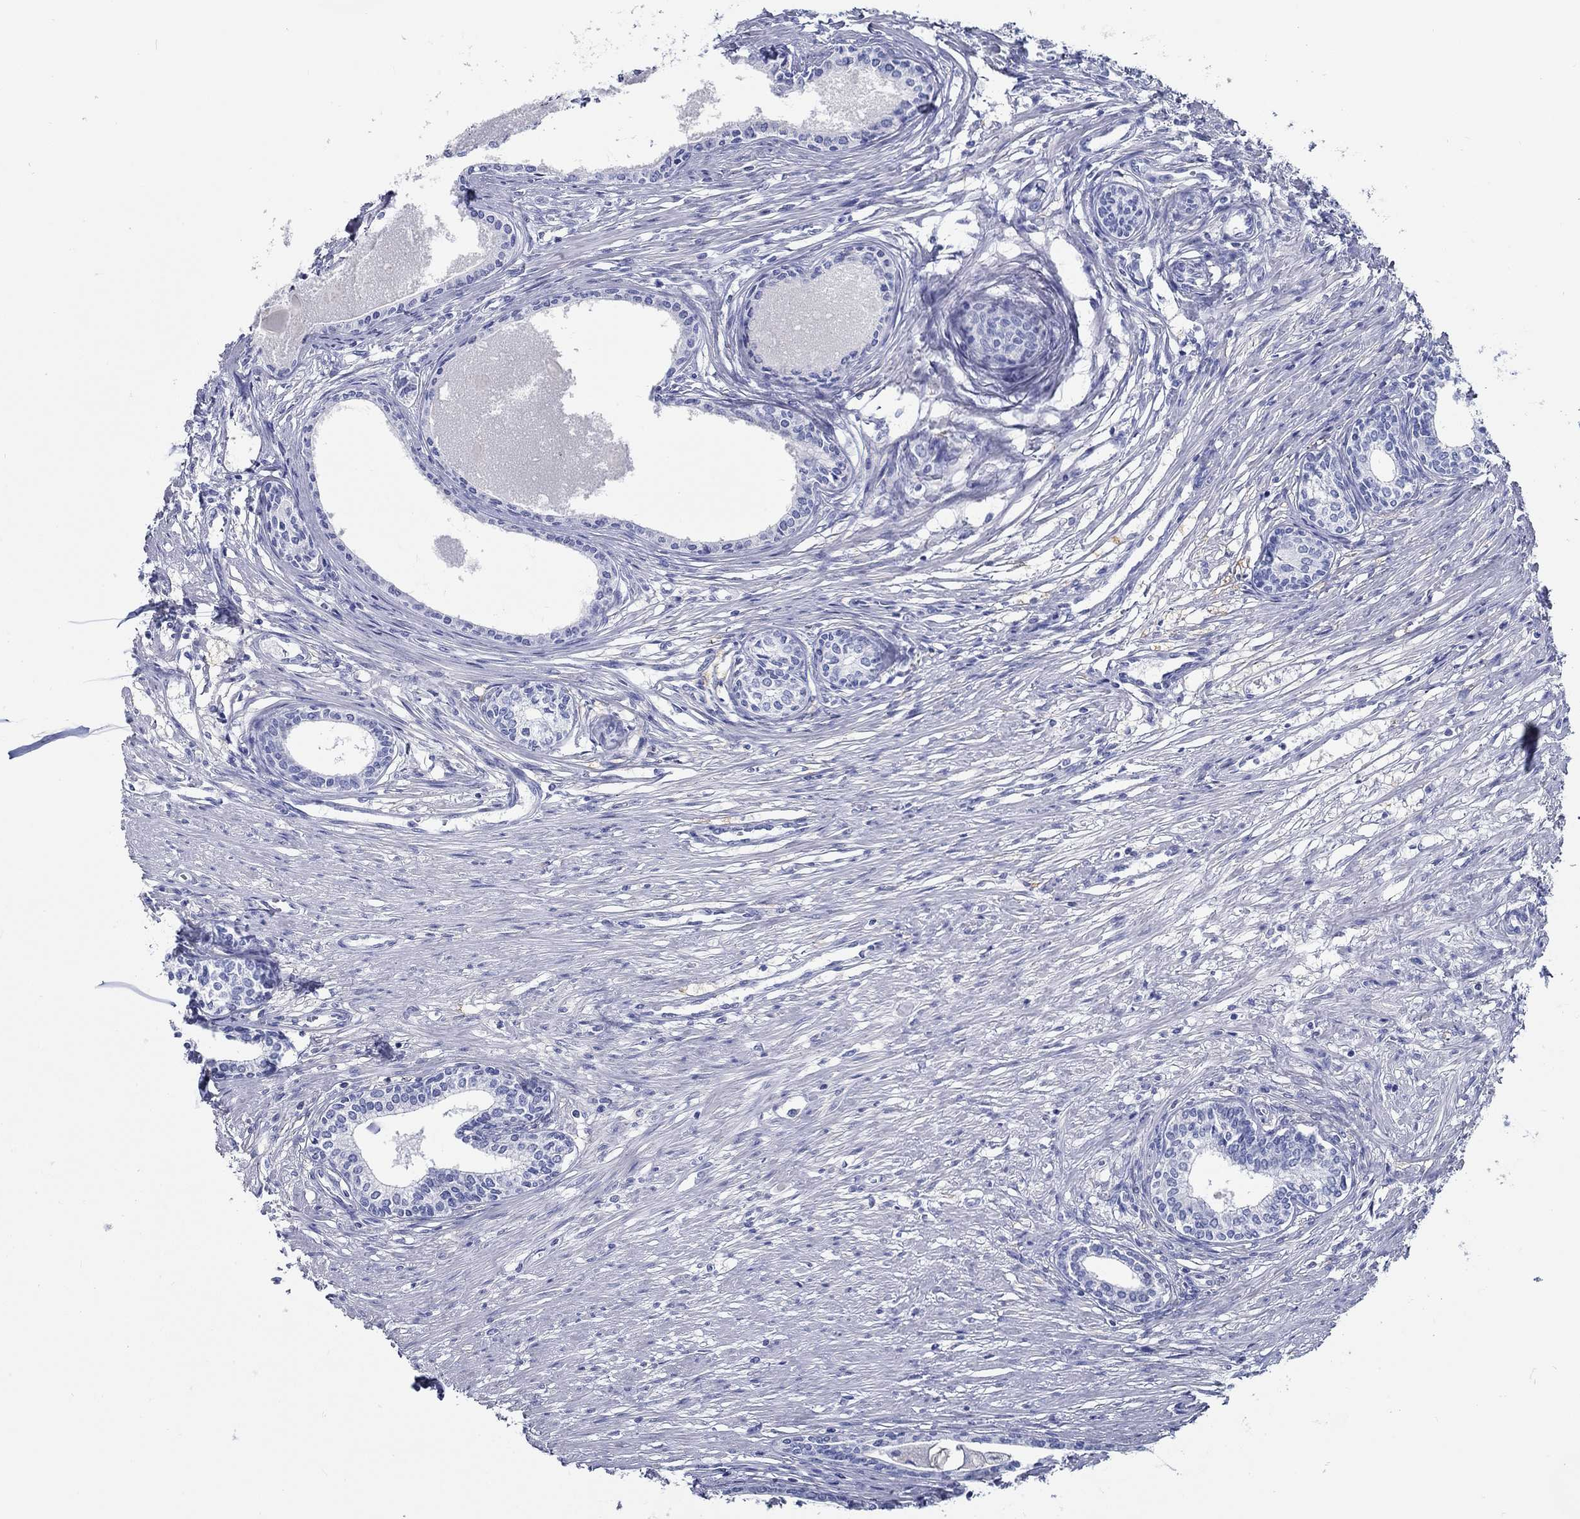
{"staining": {"intensity": "negative", "quantity": "none", "location": "none"}, "tissue": "prostate", "cell_type": "Glandular cells", "image_type": "normal", "snomed": [{"axis": "morphology", "description": "Normal tissue, NOS"}, {"axis": "topography", "description": "Prostate"}], "caption": "This is an immunohistochemistry micrograph of benign prostate. There is no expression in glandular cells.", "gene": "FBXO2", "patient": {"sex": "male", "age": 60}}